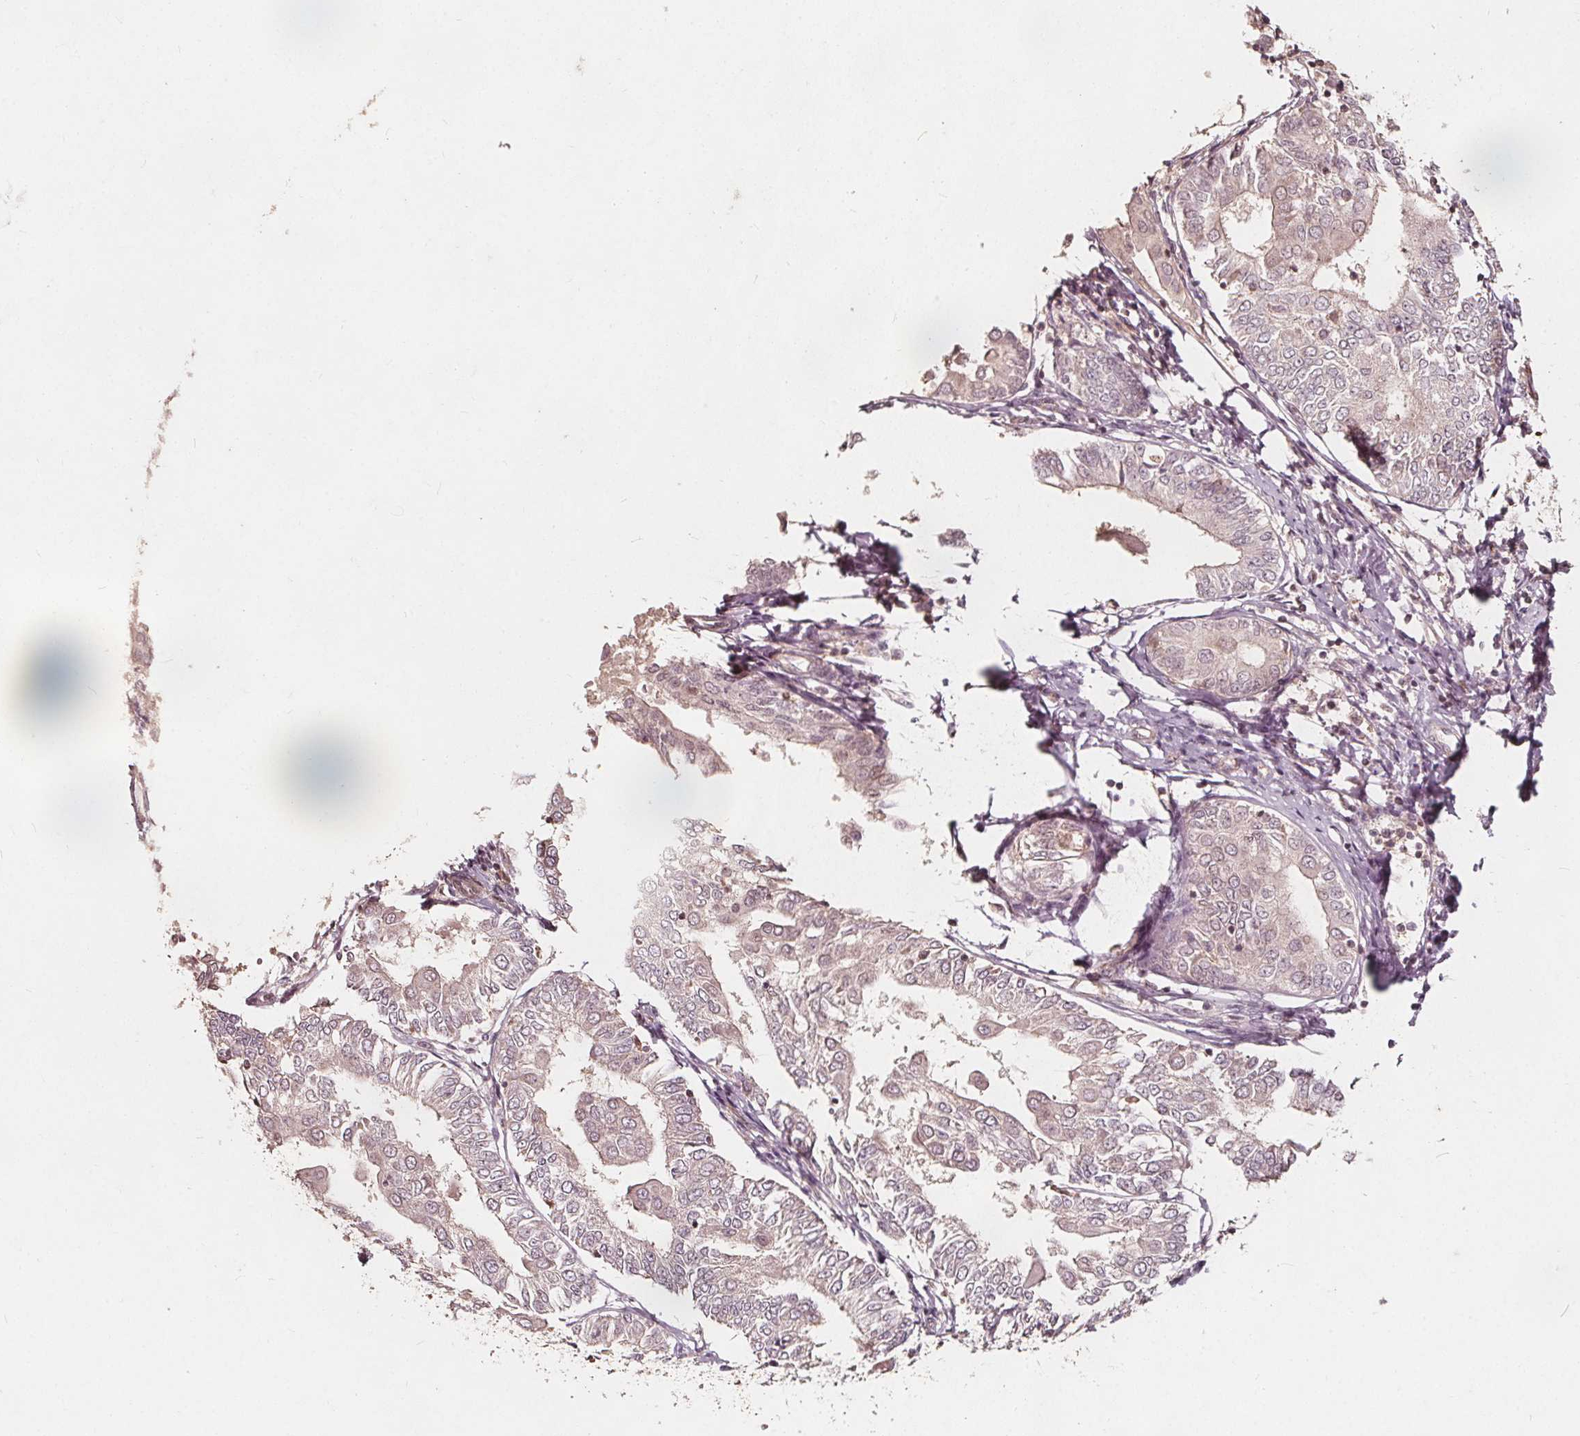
{"staining": {"intensity": "negative", "quantity": "none", "location": "none"}, "tissue": "endometrial cancer", "cell_type": "Tumor cells", "image_type": "cancer", "snomed": [{"axis": "morphology", "description": "Adenocarcinoma, NOS"}, {"axis": "topography", "description": "Endometrium"}], "caption": "Tumor cells are negative for brown protein staining in endometrial adenocarcinoma.", "gene": "AIP", "patient": {"sex": "female", "age": 68}}